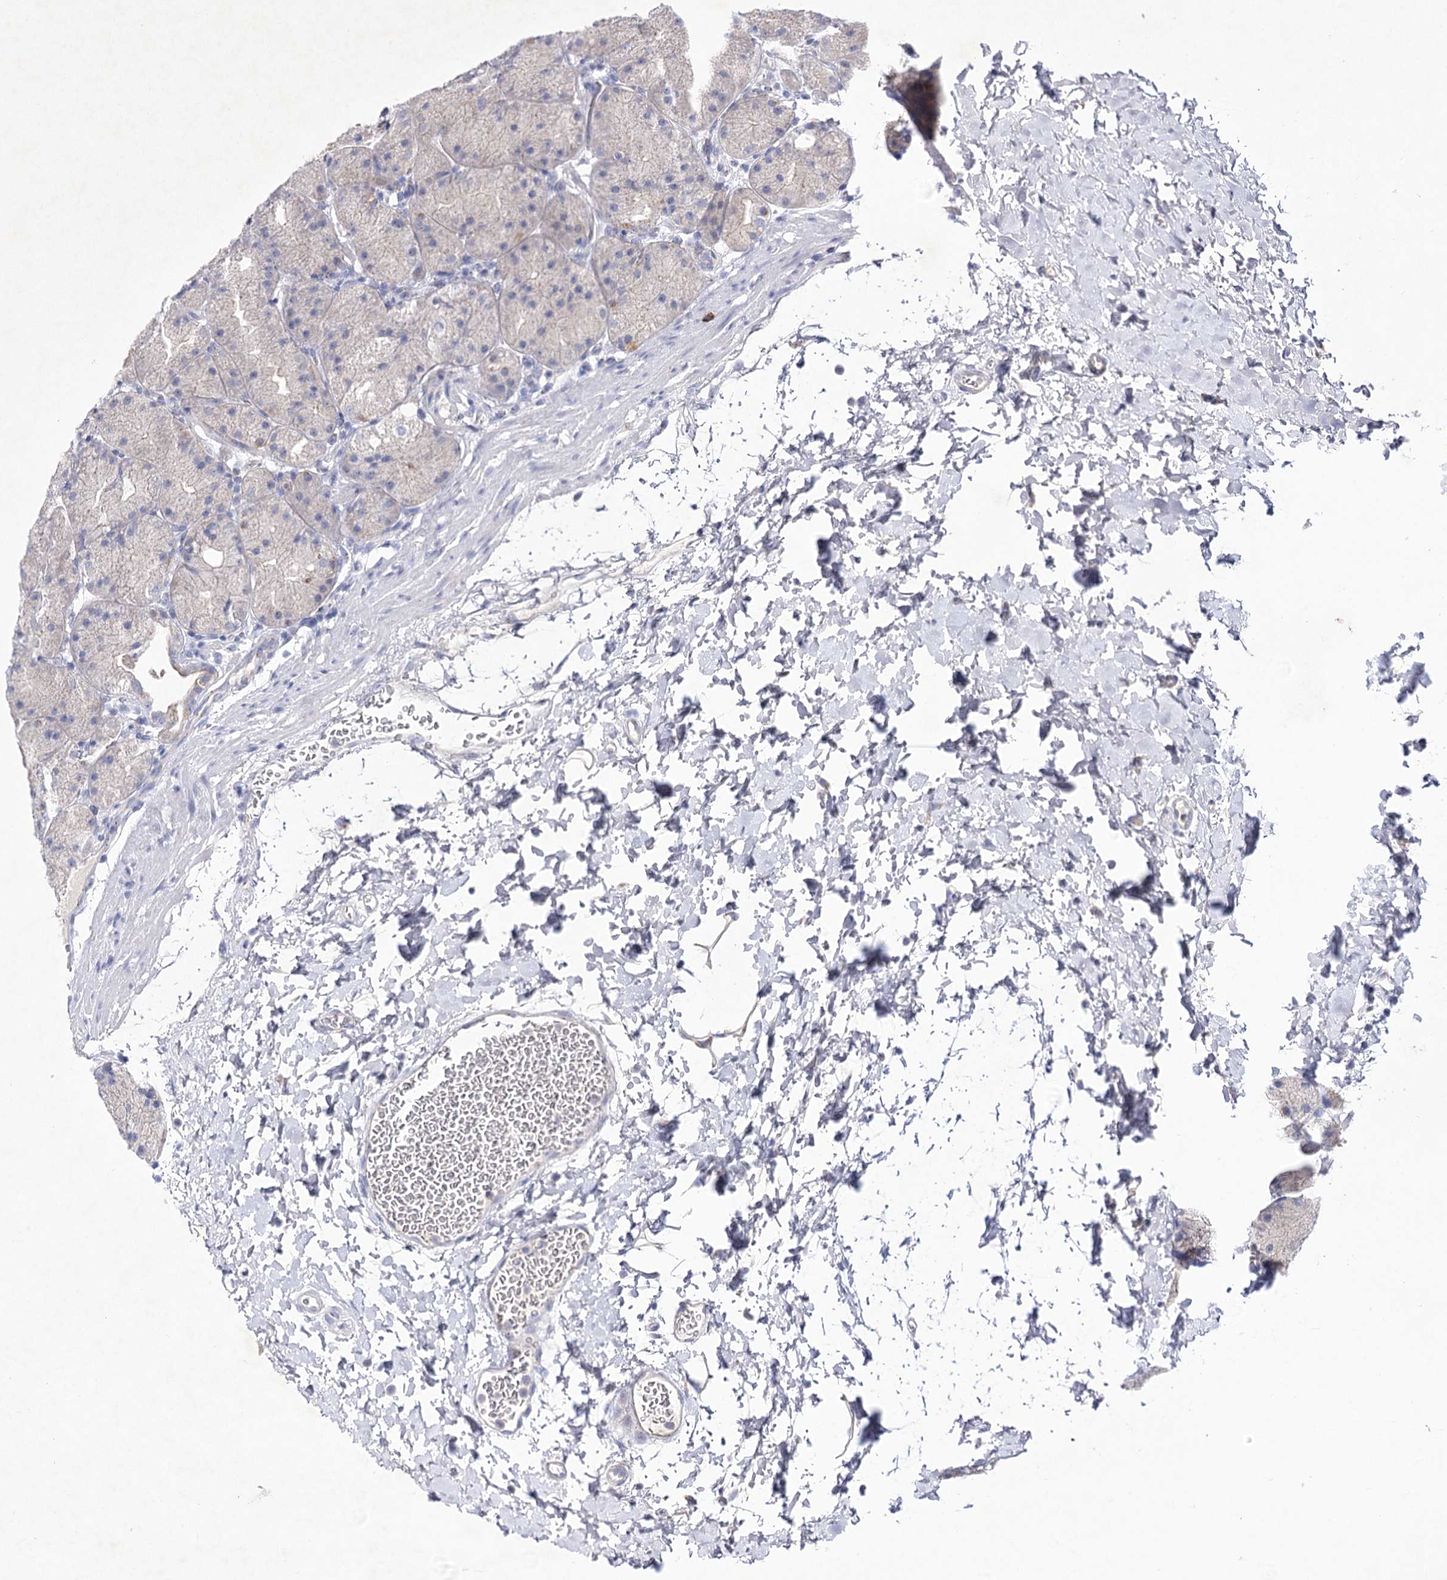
{"staining": {"intensity": "weak", "quantity": "<25%", "location": "cytoplasmic/membranous"}, "tissue": "stomach", "cell_type": "Glandular cells", "image_type": "normal", "snomed": [{"axis": "morphology", "description": "Normal tissue, NOS"}, {"axis": "topography", "description": "Stomach, upper"}, {"axis": "topography", "description": "Stomach"}], "caption": "A high-resolution photomicrograph shows immunohistochemistry (IHC) staining of benign stomach, which reveals no significant staining in glandular cells. (DAB IHC with hematoxylin counter stain).", "gene": "COX15", "patient": {"sex": "male", "age": 48}}